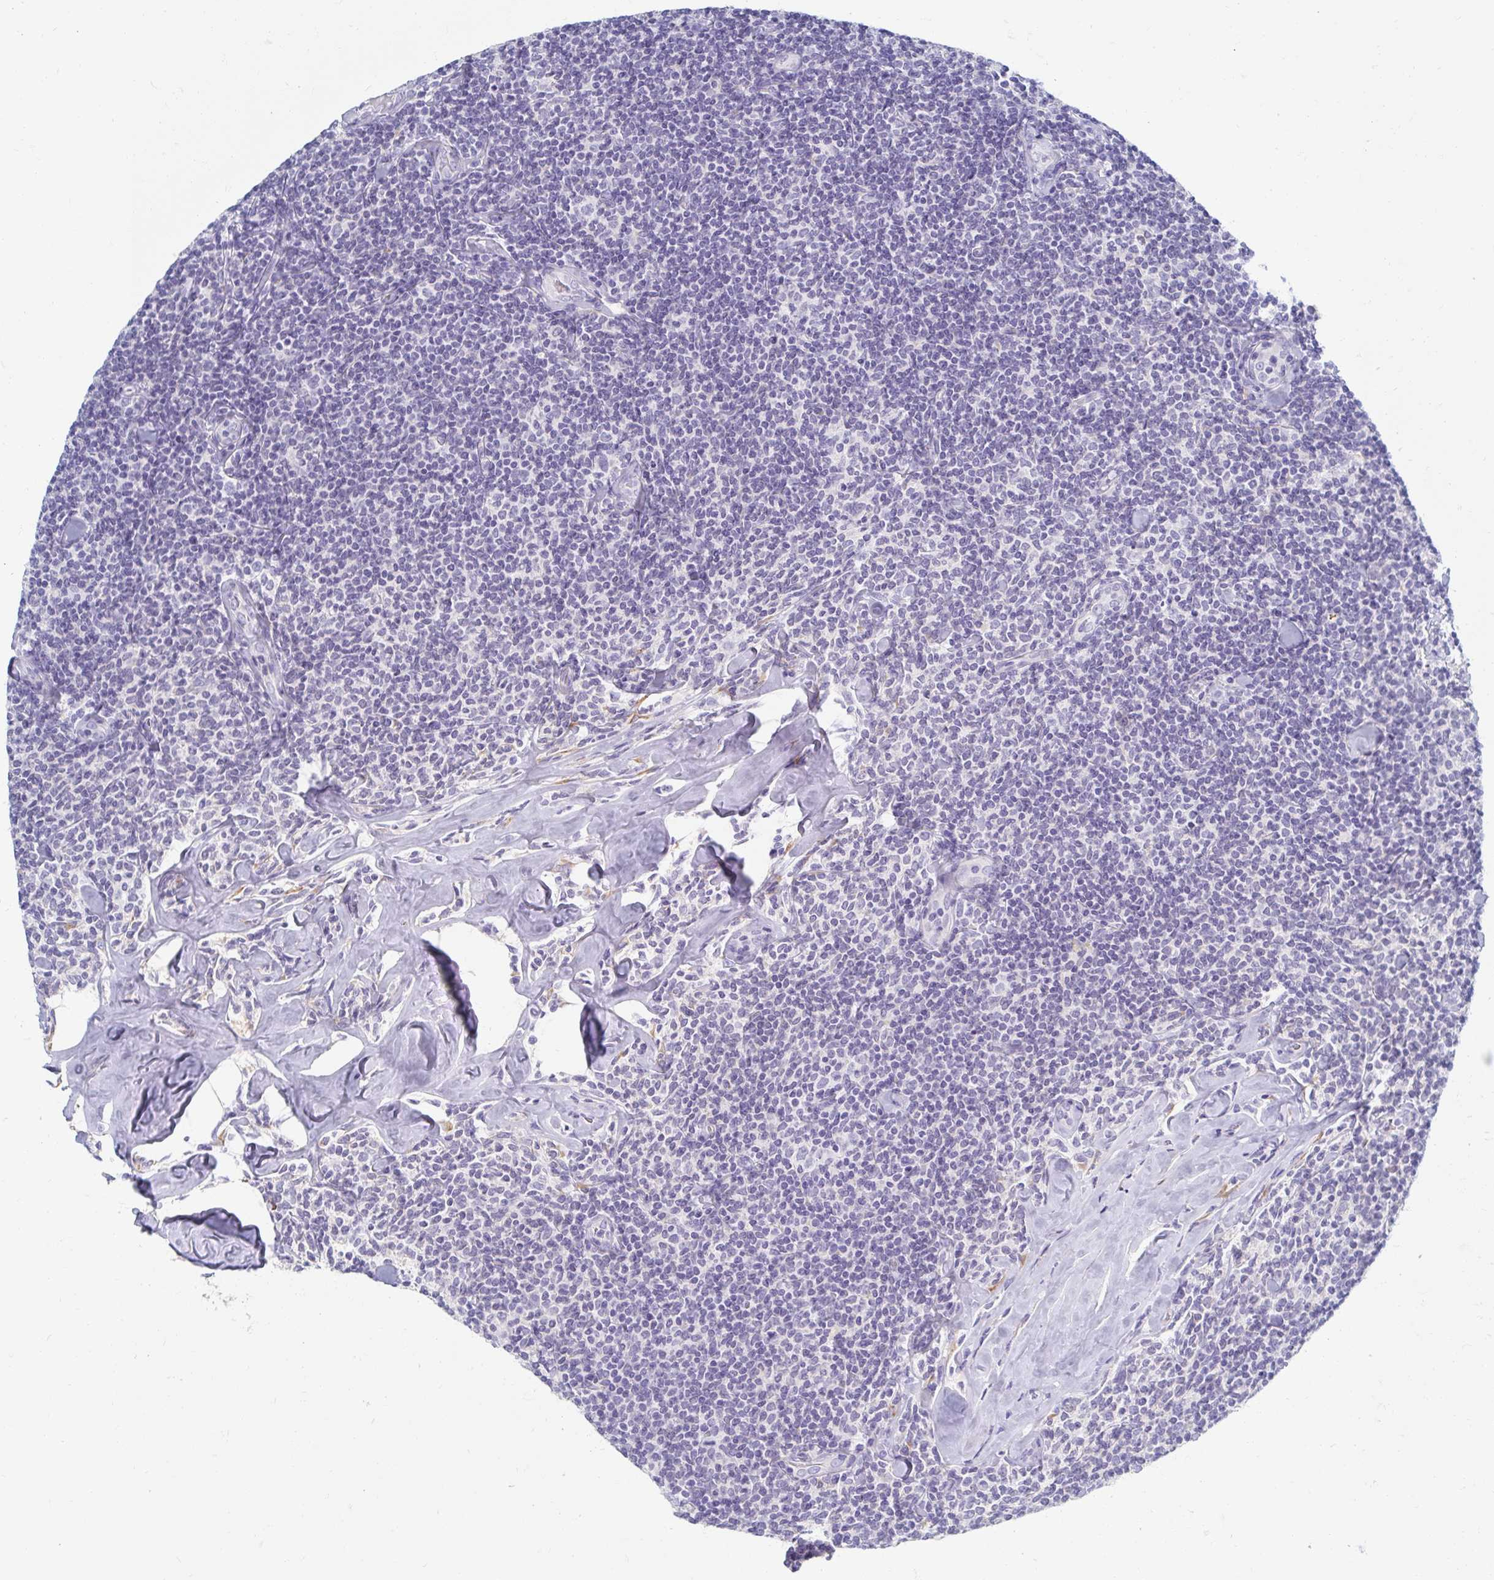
{"staining": {"intensity": "negative", "quantity": "none", "location": "none"}, "tissue": "lymphoma", "cell_type": "Tumor cells", "image_type": "cancer", "snomed": [{"axis": "morphology", "description": "Malignant lymphoma, non-Hodgkin's type, Low grade"}, {"axis": "topography", "description": "Lymph node"}], "caption": "The histopathology image reveals no significant staining in tumor cells of malignant lymphoma, non-Hodgkin's type (low-grade). (DAB immunohistochemistry (IHC) visualized using brightfield microscopy, high magnification).", "gene": "MYLK2", "patient": {"sex": "female", "age": 56}}